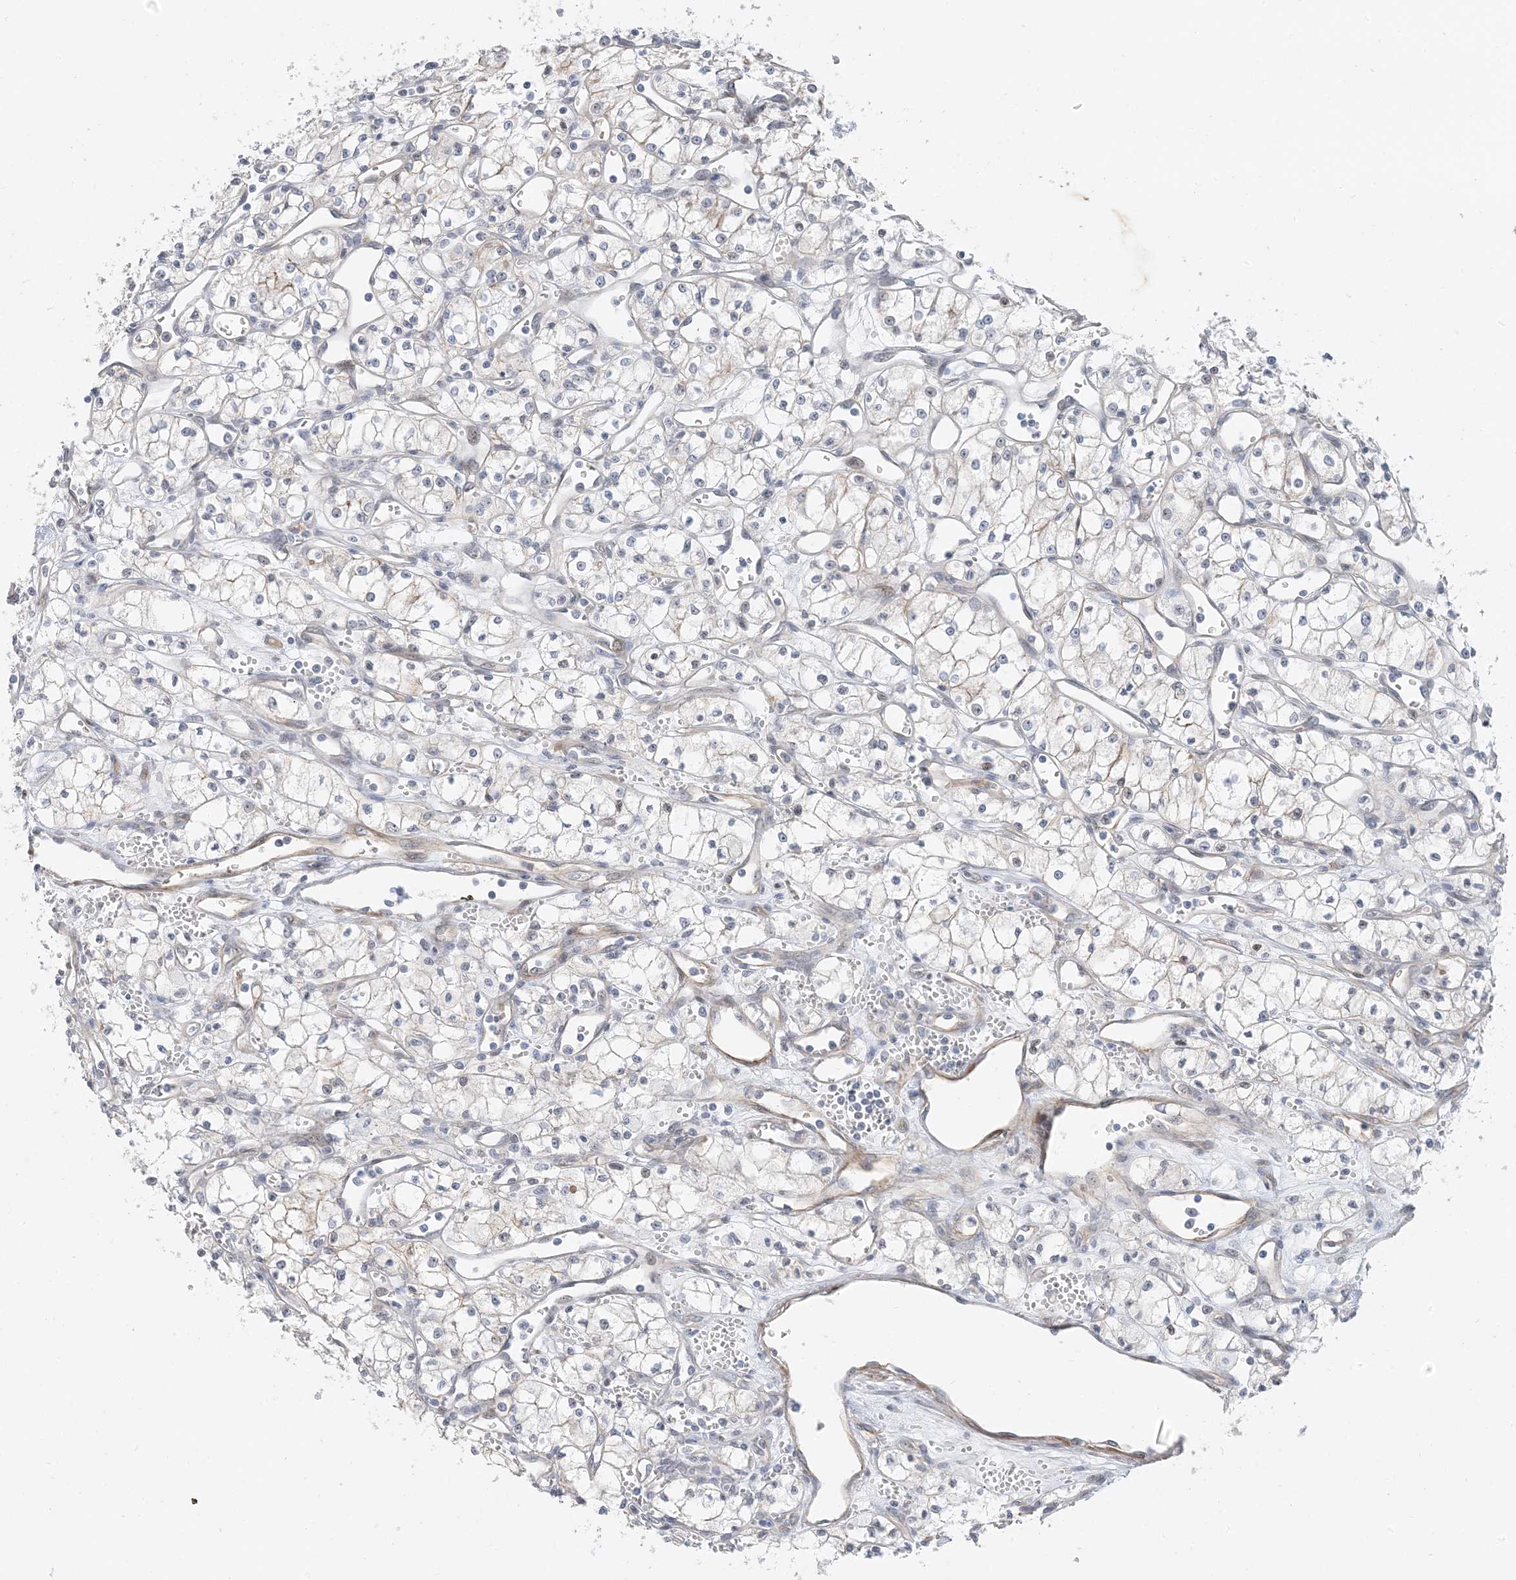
{"staining": {"intensity": "negative", "quantity": "none", "location": "none"}, "tissue": "renal cancer", "cell_type": "Tumor cells", "image_type": "cancer", "snomed": [{"axis": "morphology", "description": "Adenocarcinoma, NOS"}, {"axis": "topography", "description": "Kidney"}], "caption": "Immunohistochemical staining of renal cancer displays no significant expression in tumor cells. The staining was performed using DAB to visualize the protein expression in brown, while the nuclei were stained in blue with hematoxylin (Magnification: 20x).", "gene": "IL36B", "patient": {"sex": "male", "age": 59}}